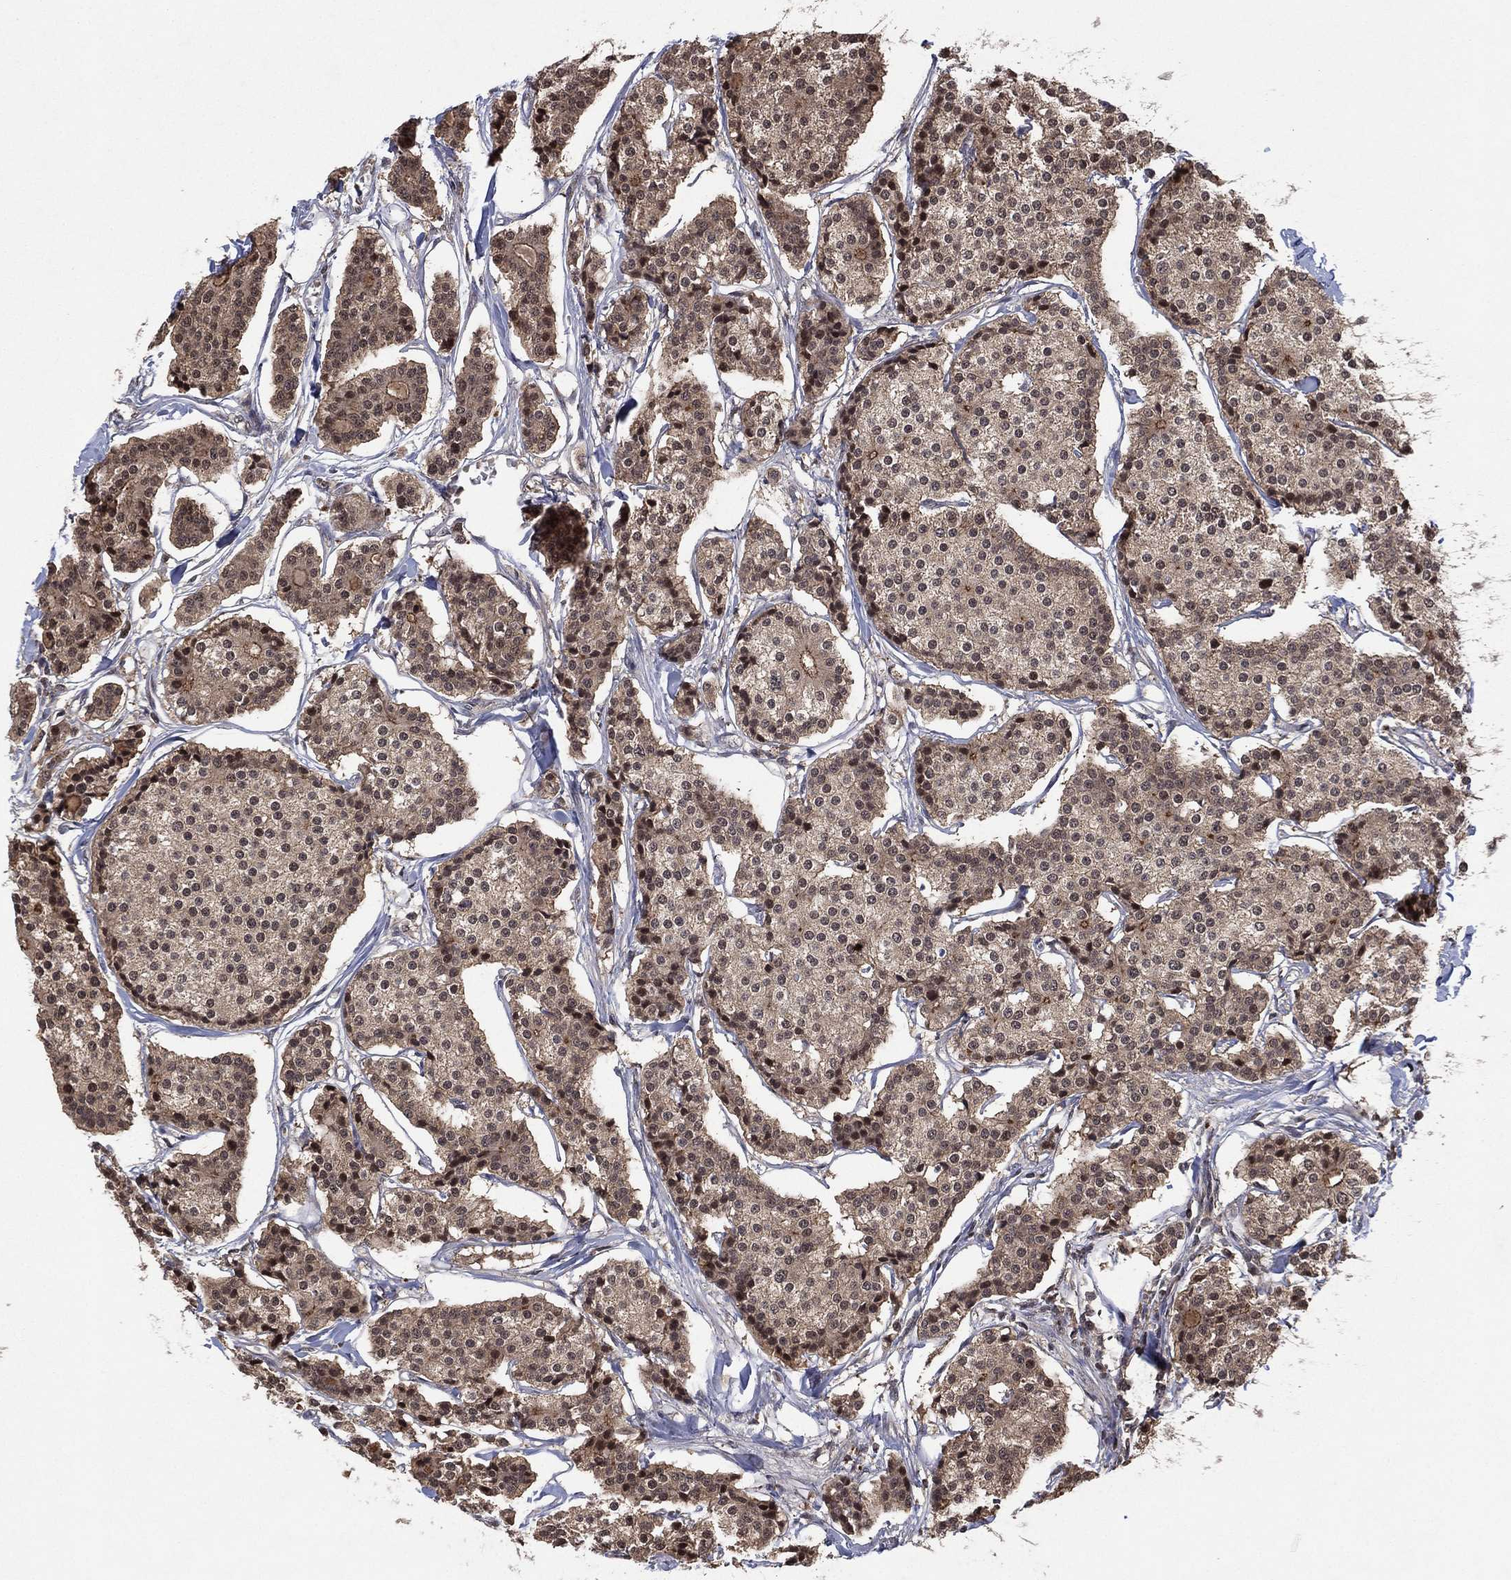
{"staining": {"intensity": "weak", "quantity": "<25%", "location": "cytoplasmic/membranous,nuclear"}, "tissue": "carcinoid", "cell_type": "Tumor cells", "image_type": "cancer", "snomed": [{"axis": "morphology", "description": "Carcinoid, malignant, NOS"}, {"axis": "topography", "description": "Small intestine"}], "caption": "DAB immunohistochemical staining of human carcinoid (malignant) demonstrates no significant expression in tumor cells.", "gene": "ATG4B", "patient": {"sex": "female", "age": 65}}